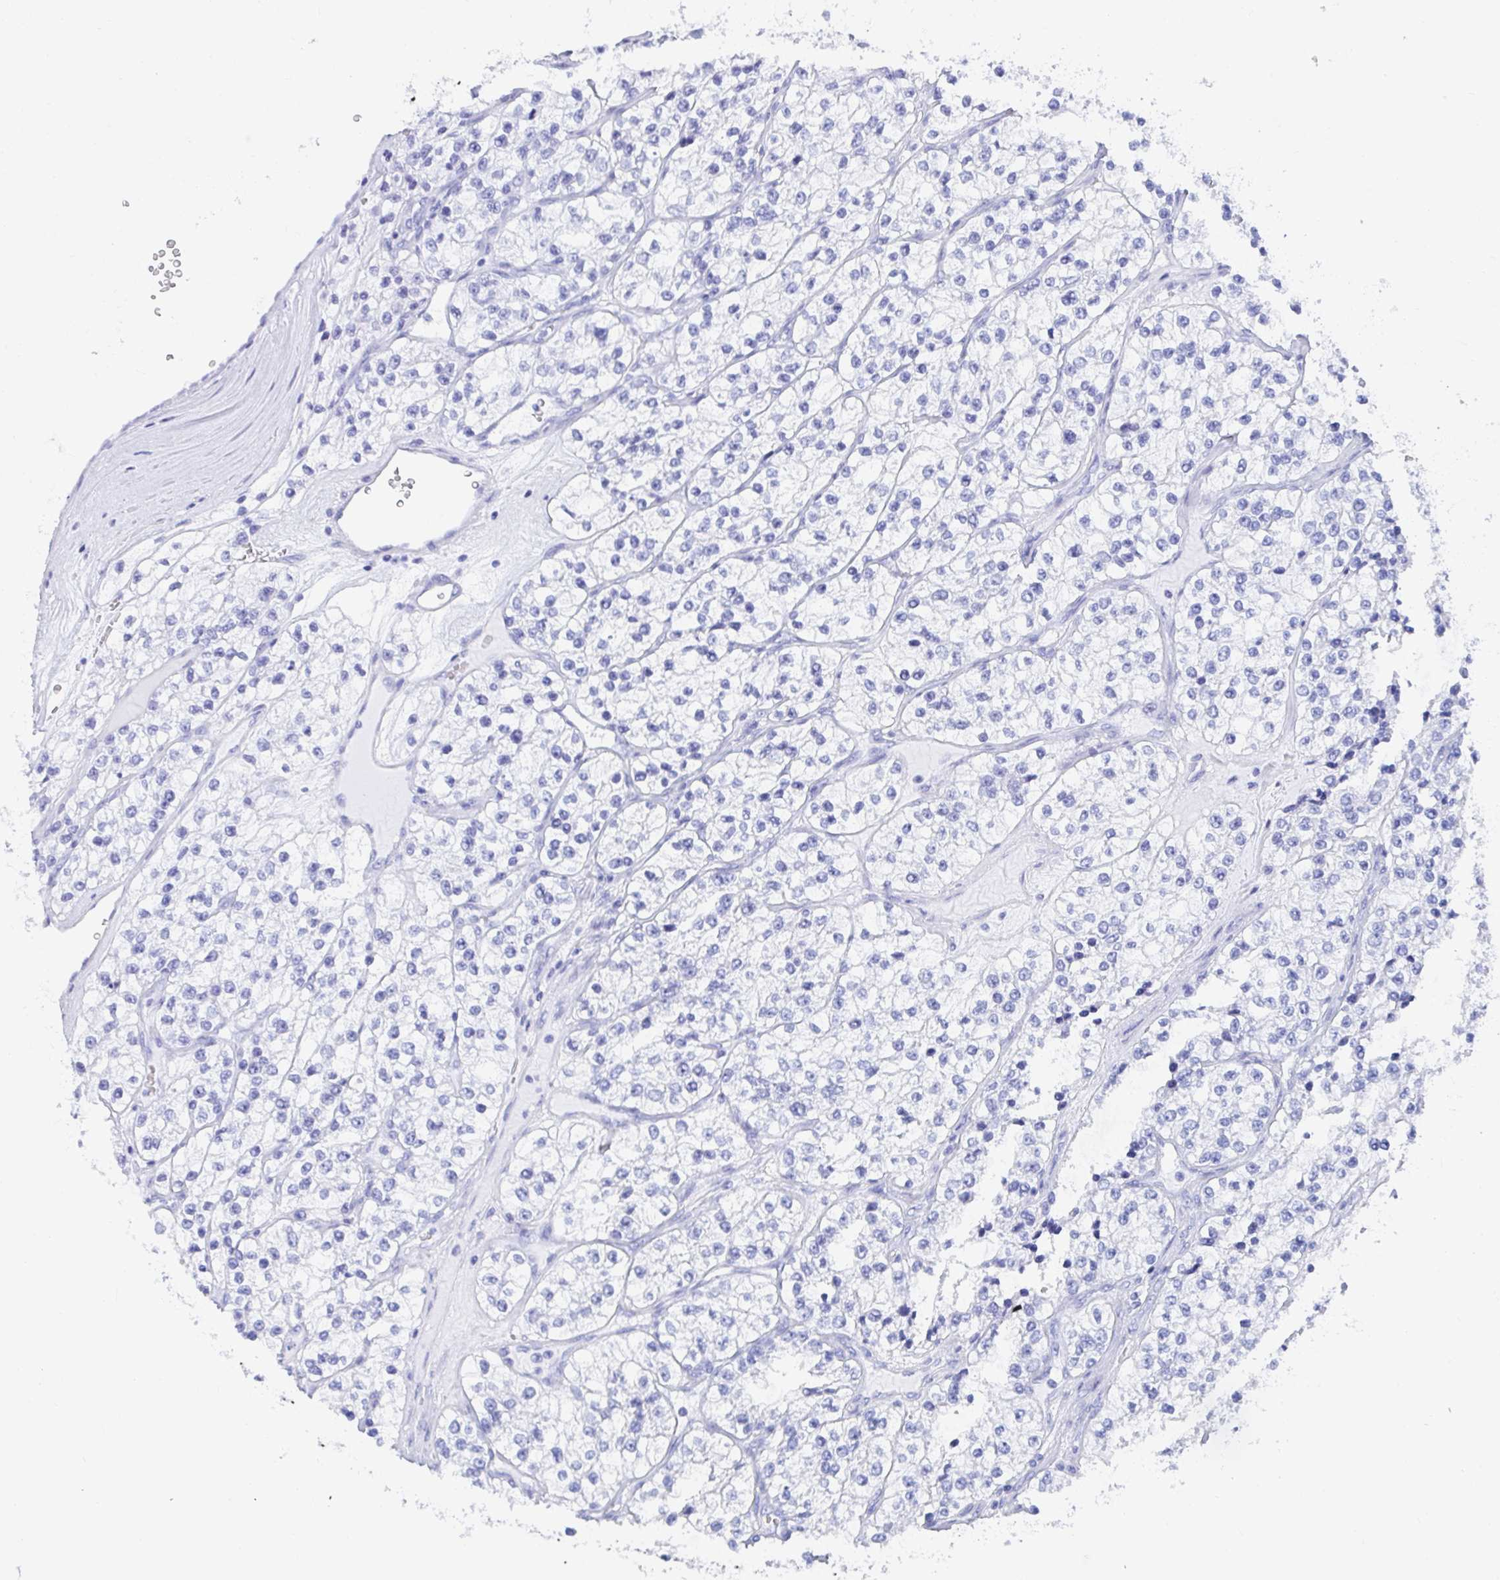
{"staining": {"intensity": "negative", "quantity": "none", "location": "none"}, "tissue": "renal cancer", "cell_type": "Tumor cells", "image_type": "cancer", "snomed": [{"axis": "morphology", "description": "Adenocarcinoma, NOS"}, {"axis": "topography", "description": "Kidney"}], "caption": "This histopathology image is of renal adenocarcinoma stained with immunohistochemistry to label a protein in brown with the nuclei are counter-stained blue. There is no positivity in tumor cells.", "gene": "PC", "patient": {"sex": "female", "age": 57}}